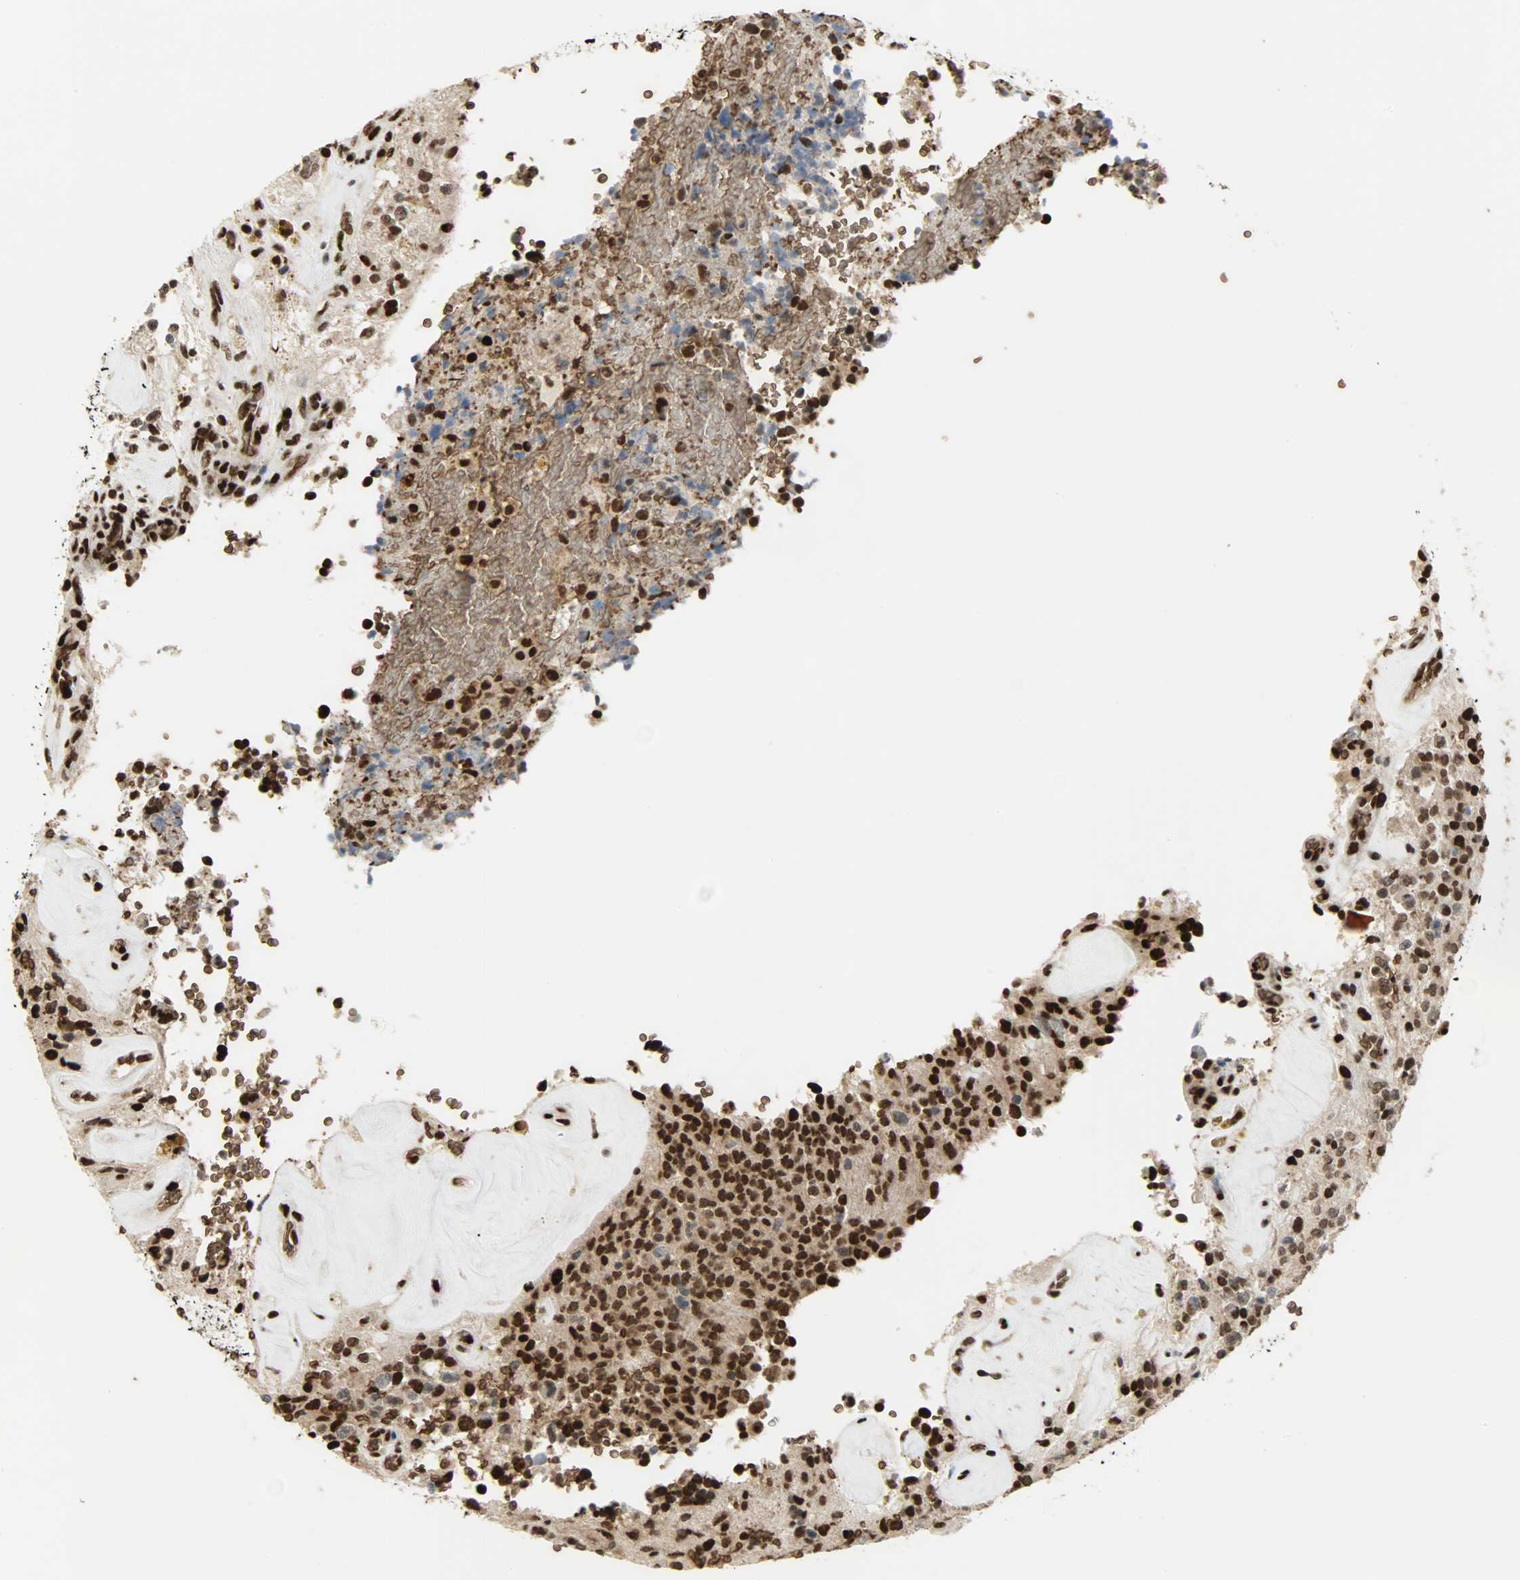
{"staining": {"intensity": "strong", "quantity": ">75%", "location": "cytoplasmic/membranous,nuclear"}, "tissue": "glioma", "cell_type": "Tumor cells", "image_type": "cancer", "snomed": [{"axis": "morphology", "description": "Glioma, malignant, High grade"}, {"axis": "topography", "description": "pancreas cauda"}], "caption": "This image demonstrates immunohistochemistry staining of glioma, with high strong cytoplasmic/membranous and nuclear positivity in about >75% of tumor cells.", "gene": "SNAI1", "patient": {"sex": "male", "age": 60}}